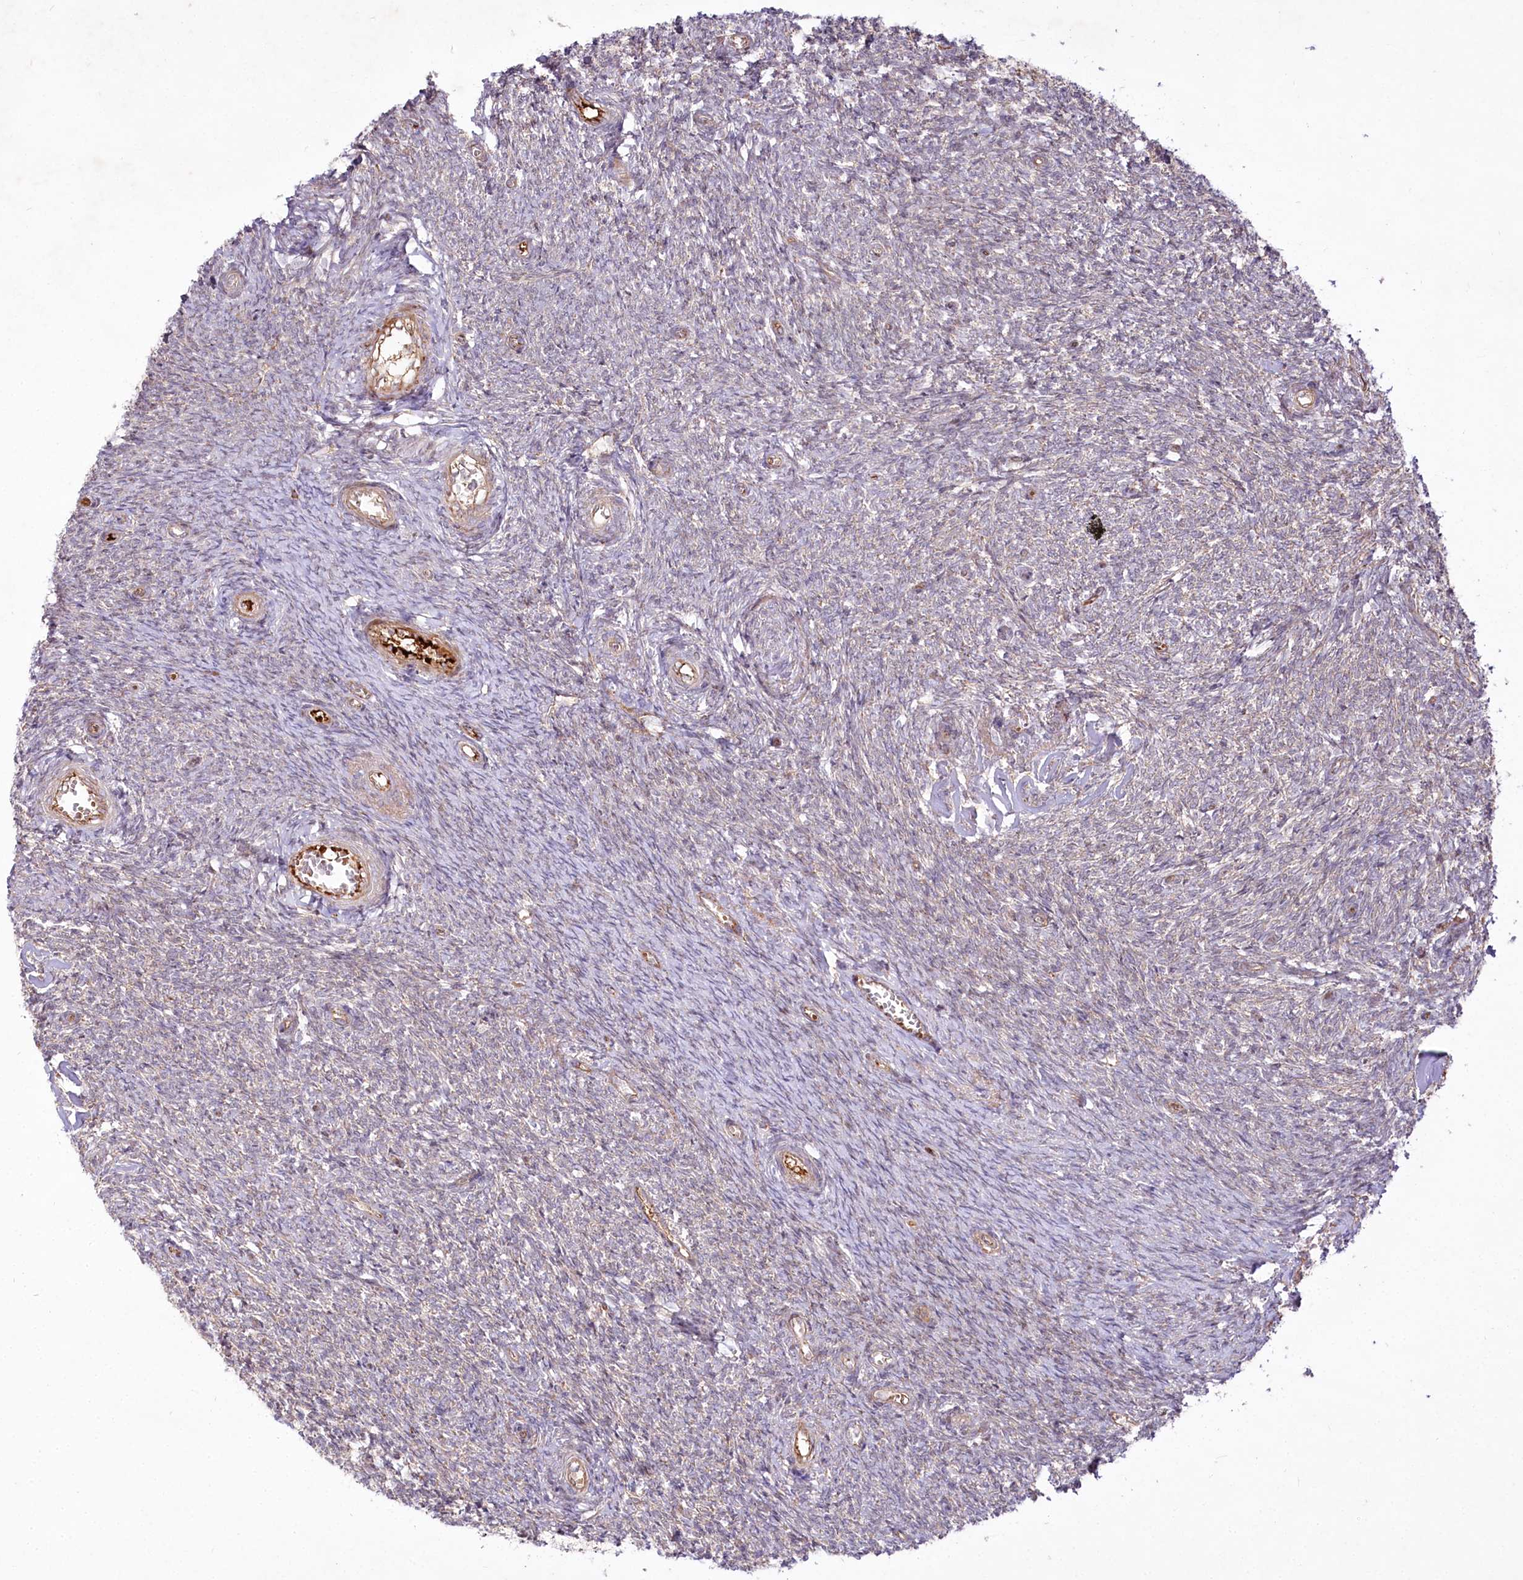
{"staining": {"intensity": "weak", "quantity": "25%-75%", "location": "cytoplasmic/membranous"}, "tissue": "ovary", "cell_type": "Ovarian stroma cells", "image_type": "normal", "snomed": [{"axis": "morphology", "description": "Normal tissue, NOS"}, {"axis": "topography", "description": "Ovary"}], "caption": "Brown immunohistochemical staining in normal ovary reveals weak cytoplasmic/membranous expression in about 25%-75% of ovarian stroma cells.", "gene": "PSTK", "patient": {"sex": "female", "age": 44}}